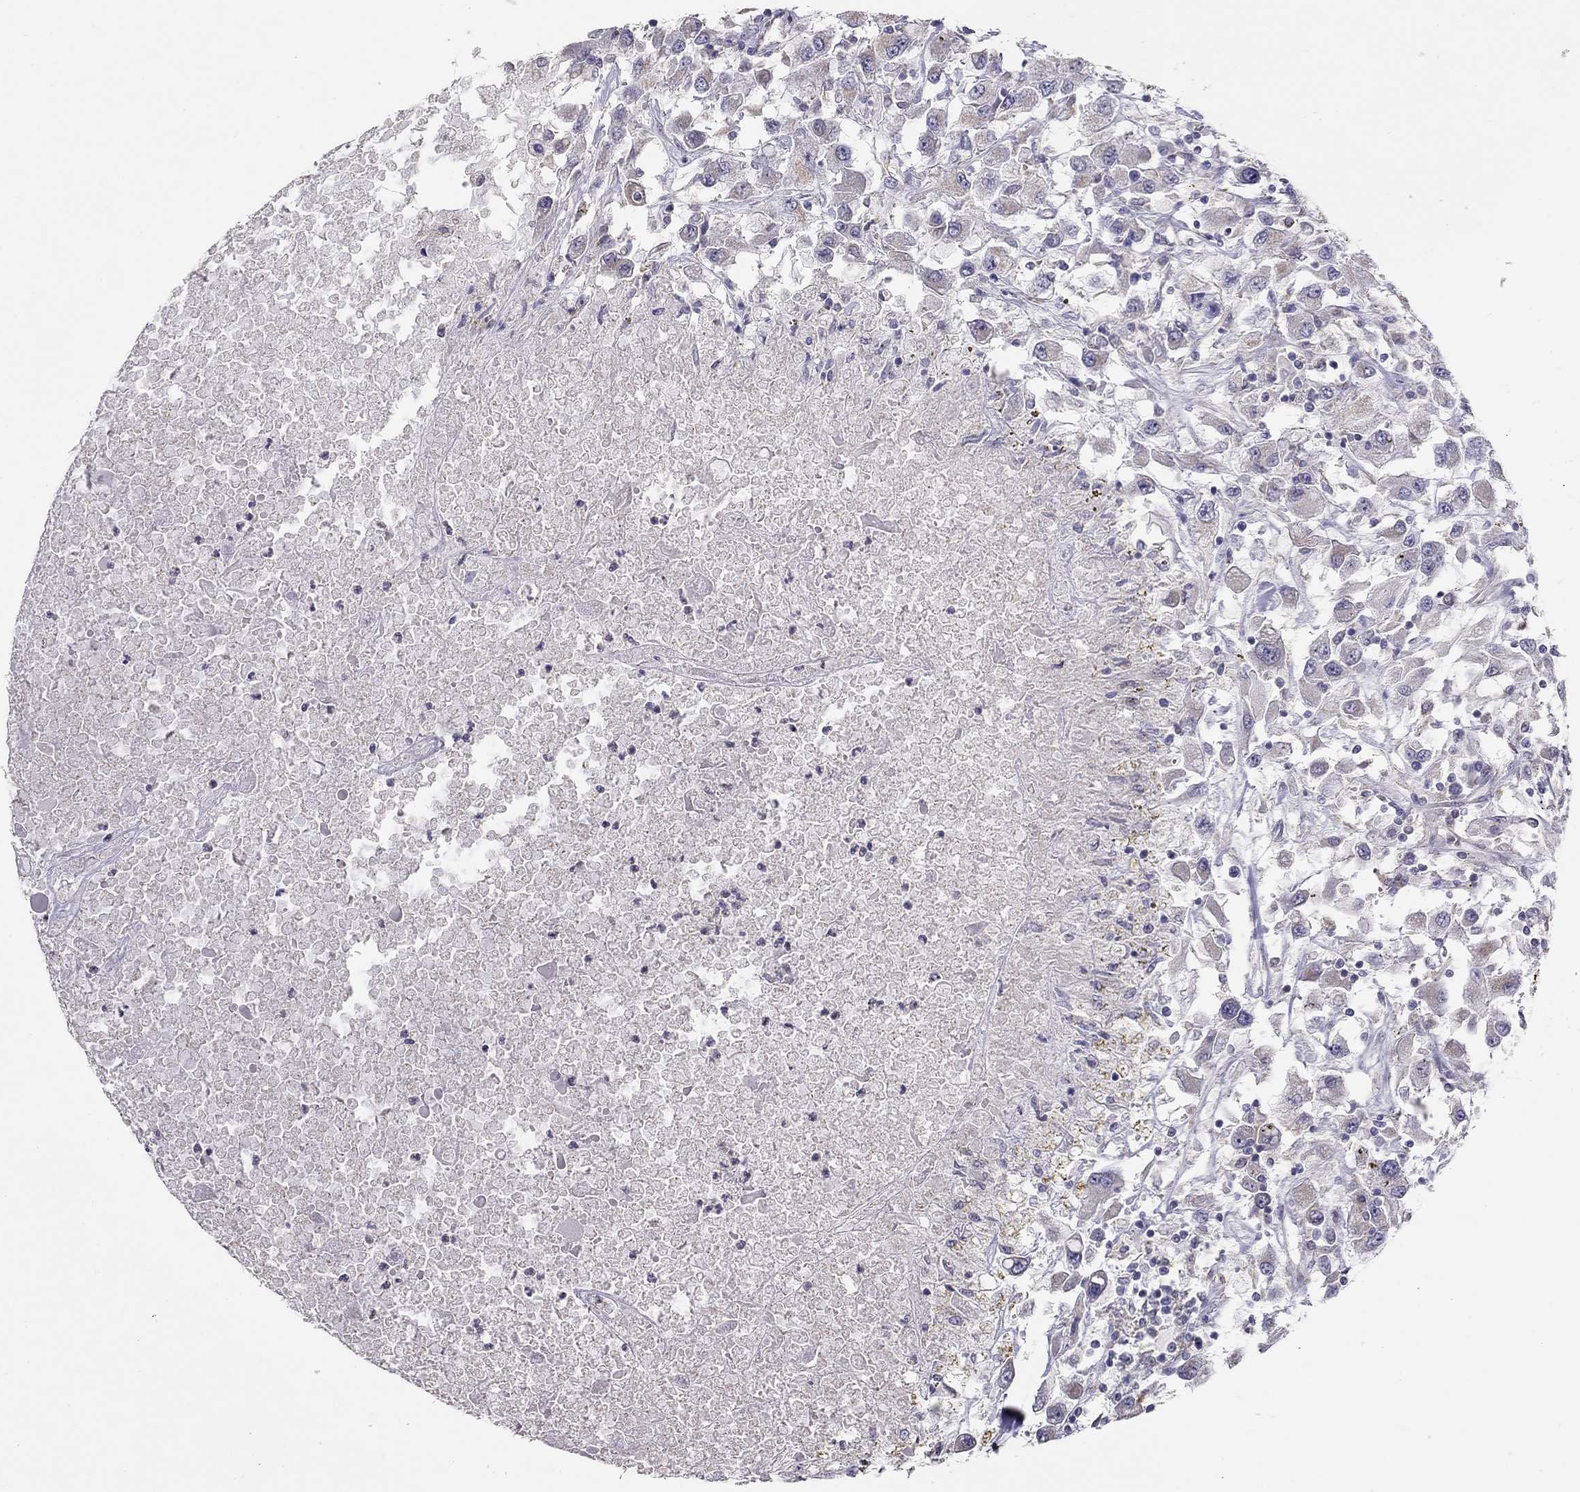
{"staining": {"intensity": "negative", "quantity": "none", "location": "none"}, "tissue": "renal cancer", "cell_type": "Tumor cells", "image_type": "cancer", "snomed": [{"axis": "morphology", "description": "Adenocarcinoma, NOS"}, {"axis": "topography", "description": "Kidney"}], "caption": "An immunohistochemistry (IHC) micrograph of adenocarcinoma (renal) is shown. There is no staining in tumor cells of adenocarcinoma (renal).", "gene": "LRIT3", "patient": {"sex": "female", "age": 67}}